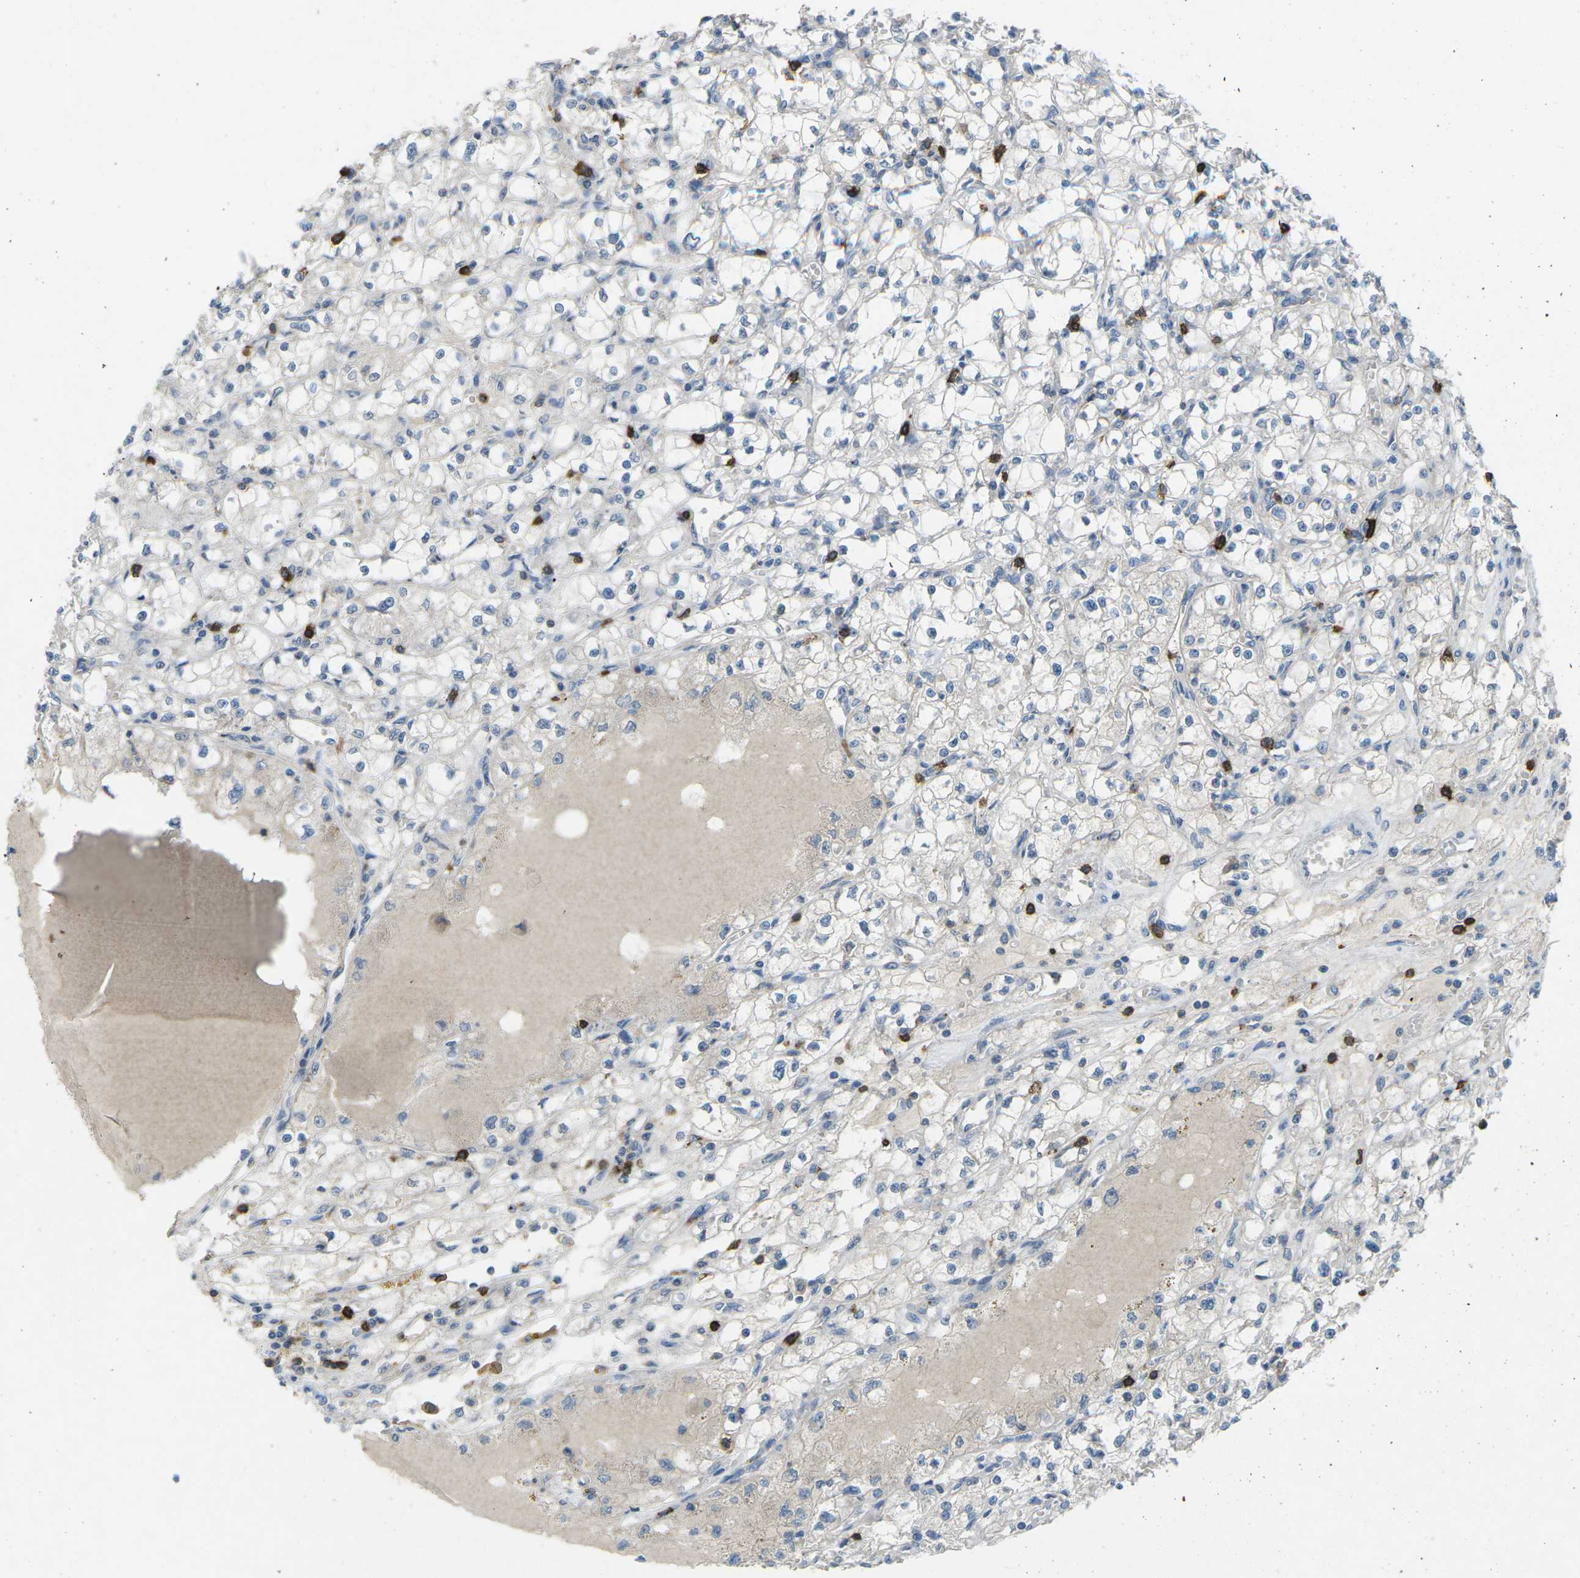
{"staining": {"intensity": "negative", "quantity": "none", "location": "none"}, "tissue": "renal cancer", "cell_type": "Tumor cells", "image_type": "cancer", "snomed": [{"axis": "morphology", "description": "Adenocarcinoma, NOS"}, {"axis": "topography", "description": "Kidney"}], "caption": "A micrograph of renal cancer (adenocarcinoma) stained for a protein displays no brown staining in tumor cells. (DAB immunohistochemistry with hematoxylin counter stain).", "gene": "CD19", "patient": {"sex": "male", "age": 56}}